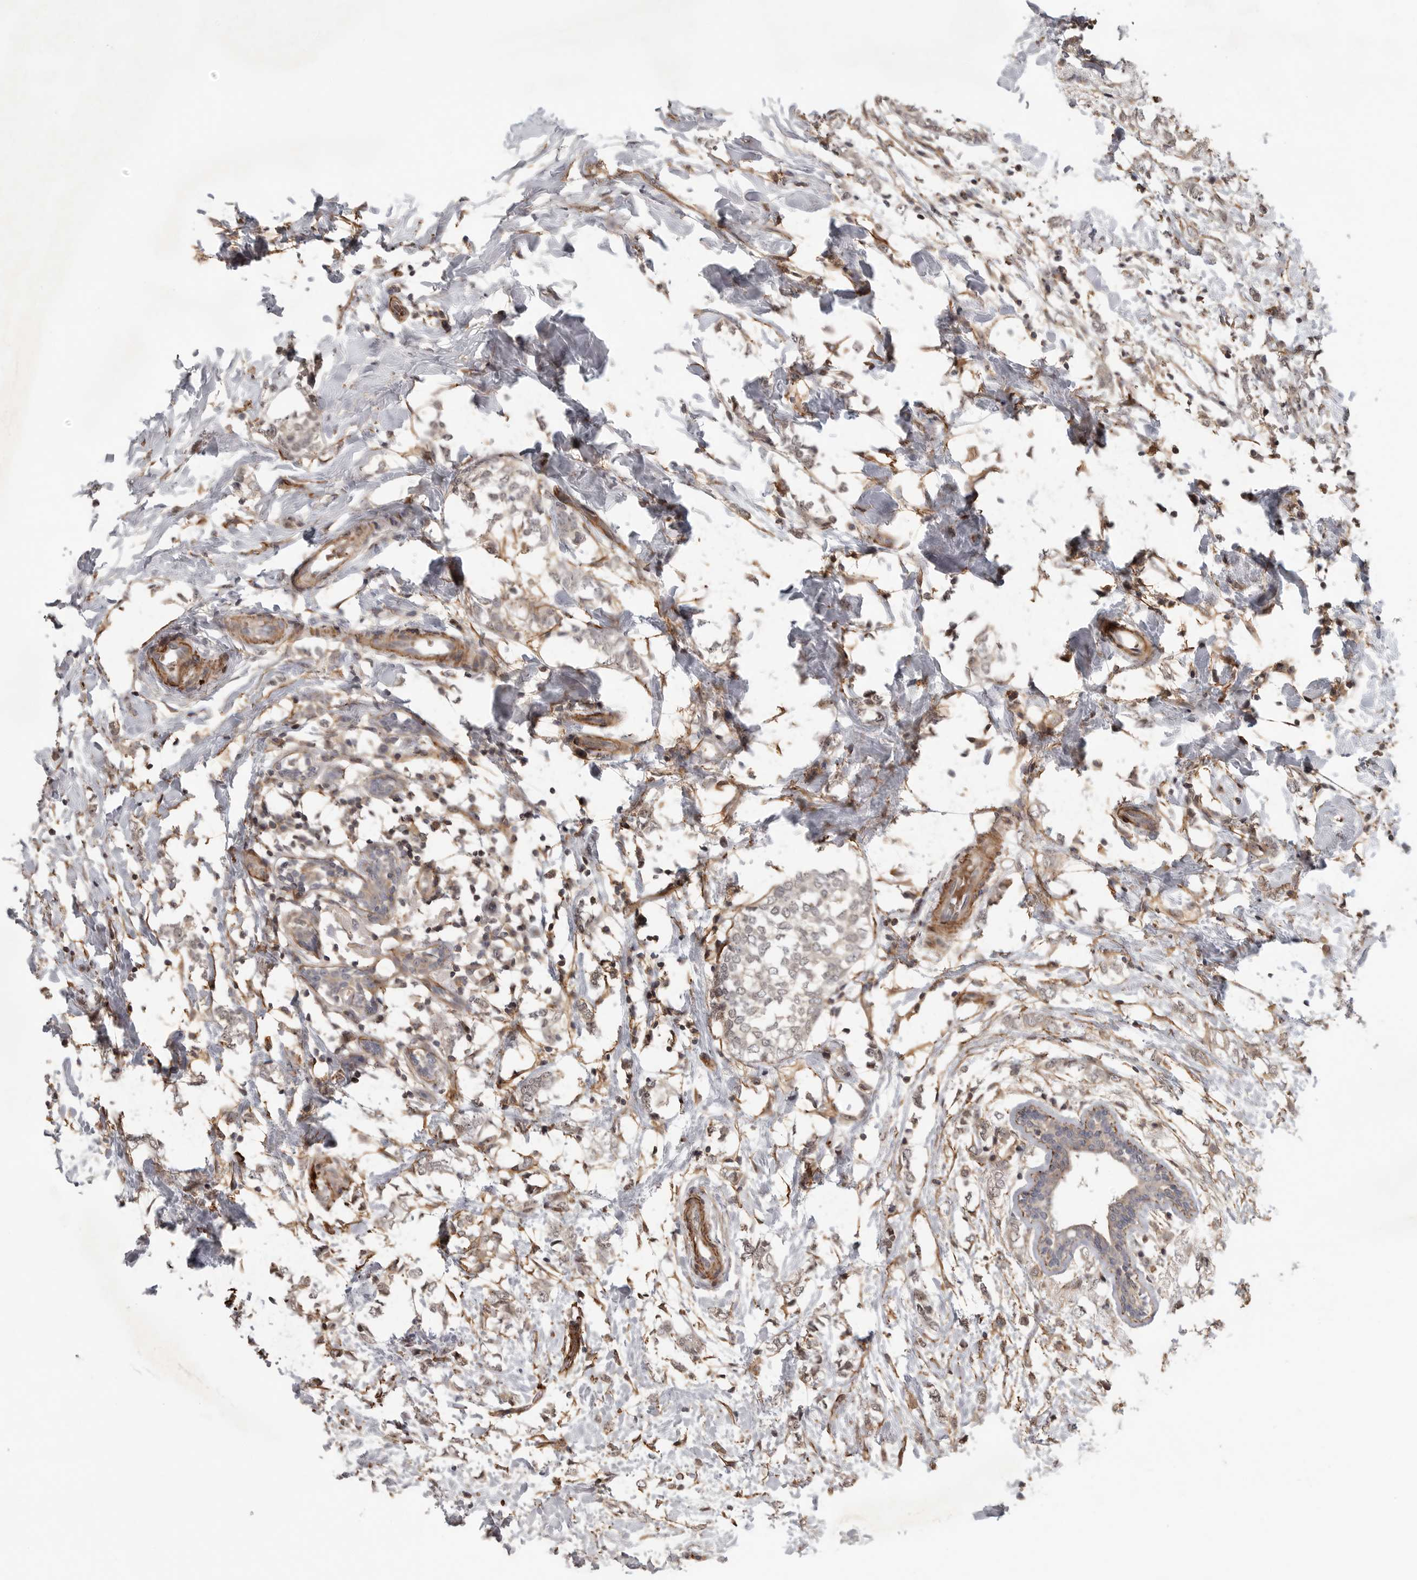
{"staining": {"intensity": "weak", "quantity": "<25%", "location": "cytoplasmic/membranous"}, "tissue": "breast cancer", "cell_type": "Tumor cells", "image_type": "cancer", "snomed": [{"axis": "morphology", "description": "Normal tissue, NOS"}, {"axis": "morphology", "description": "Lobular carcinoma"}, {"axis": "topography", "description": "Breast"}], "caption": "The image exhibits no significant staining in tumor cells of lobular carcinoma (breast). Brightfield microscopy of IHC stained with DAB (3,3'-diaminobenzidine) (brown) and hematoxylin (blue), captured at high magnification.", "gene": "TUT4", "patient": {"sex": "female", "age": 47}}